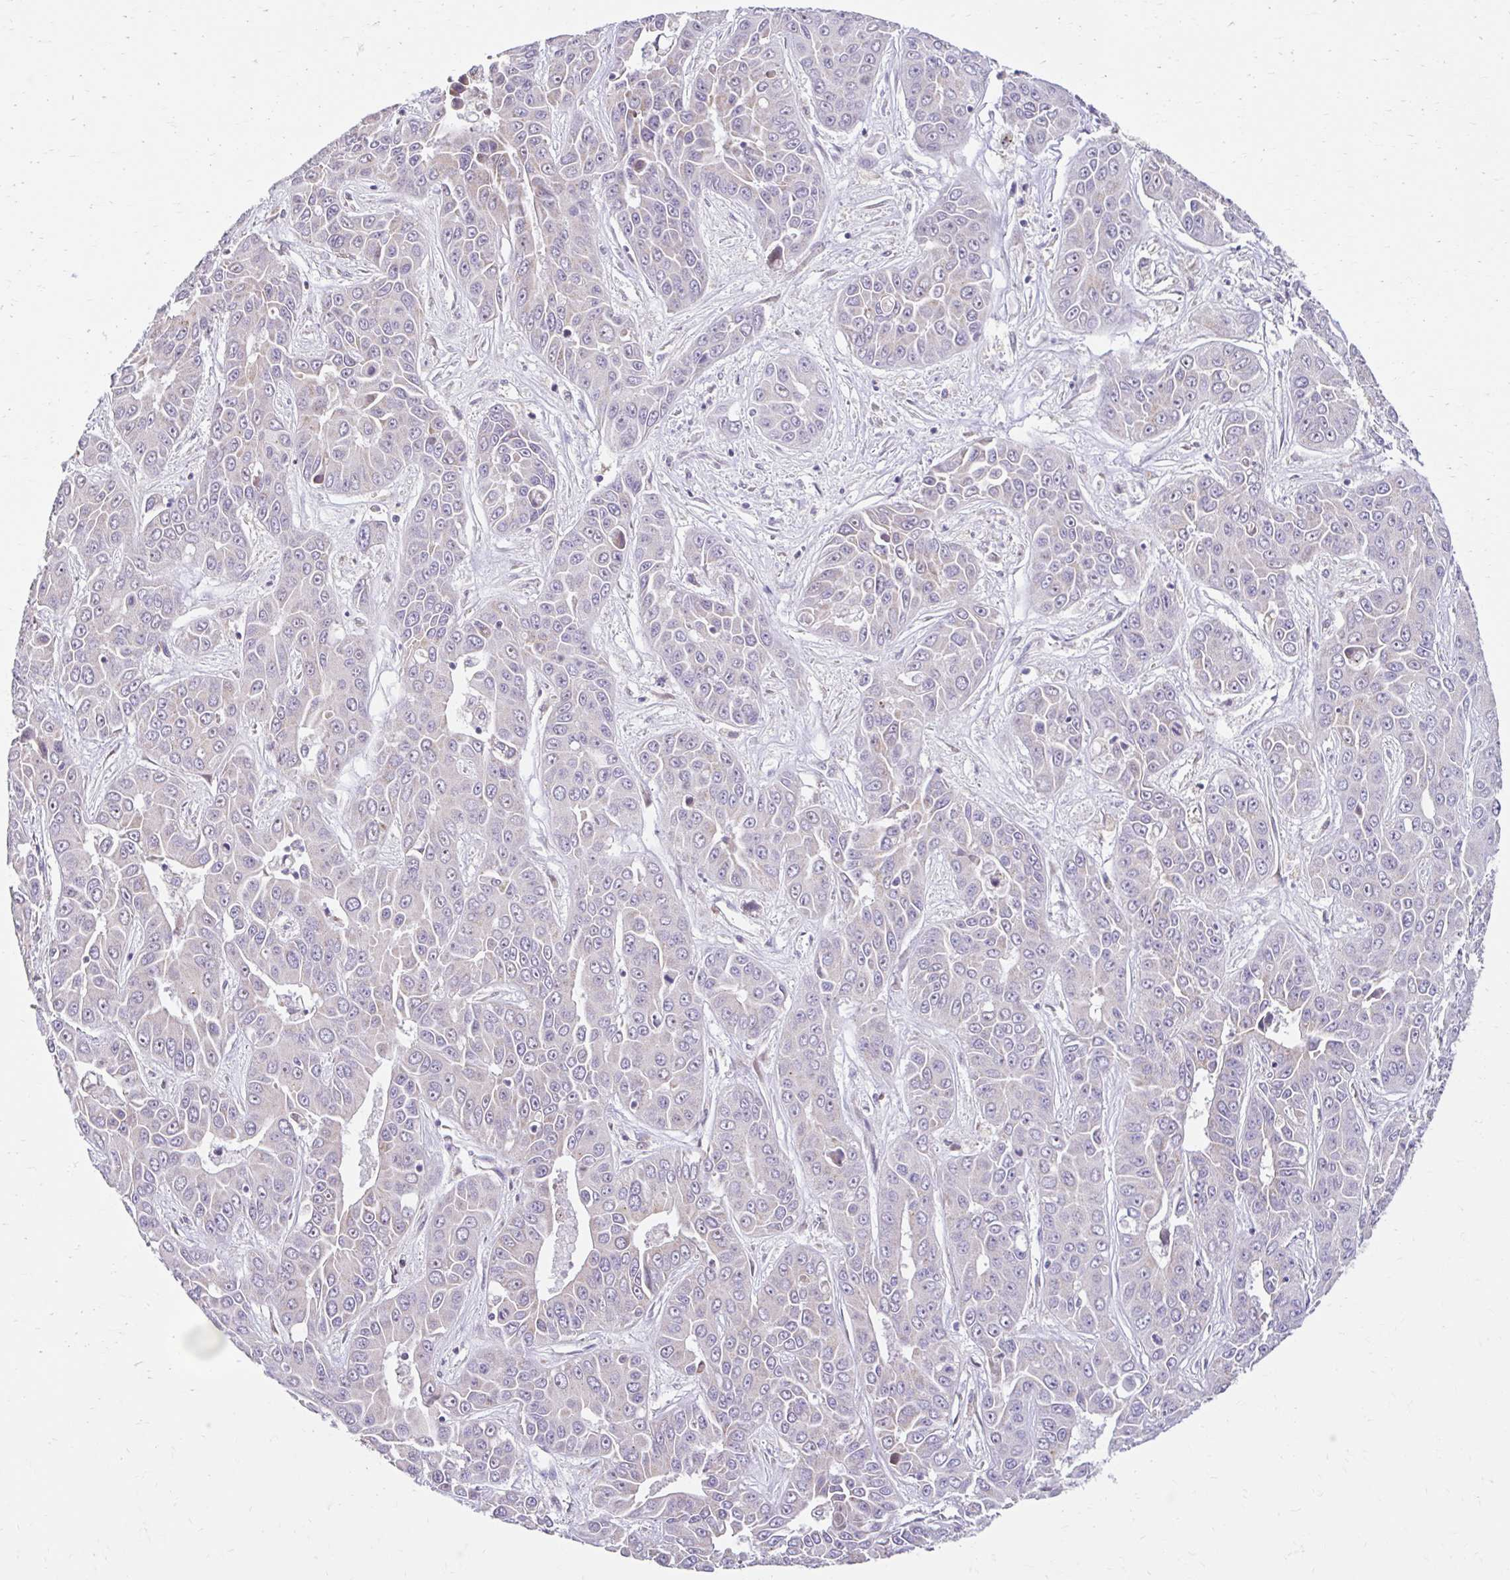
{"staining": {"intensity": "negative", "quantity": "none", "location": "none"}, "tissue": "liver cancer", "cell_type": "Tumor cells", "image_type": "cancer", "snomed": [{"axis": "morphology", "description": "Cholangiocarcinoma"}, {"axis": "topography", "description": "Liver"}], "caption": "The immunohistochemistry photomicrograph has no significant staining in tumor cells of liver cancer (cholangiocarcinoma) tissue.", "gene": "NT5C1B", "patient": {"sex": "female", "age": 52}}